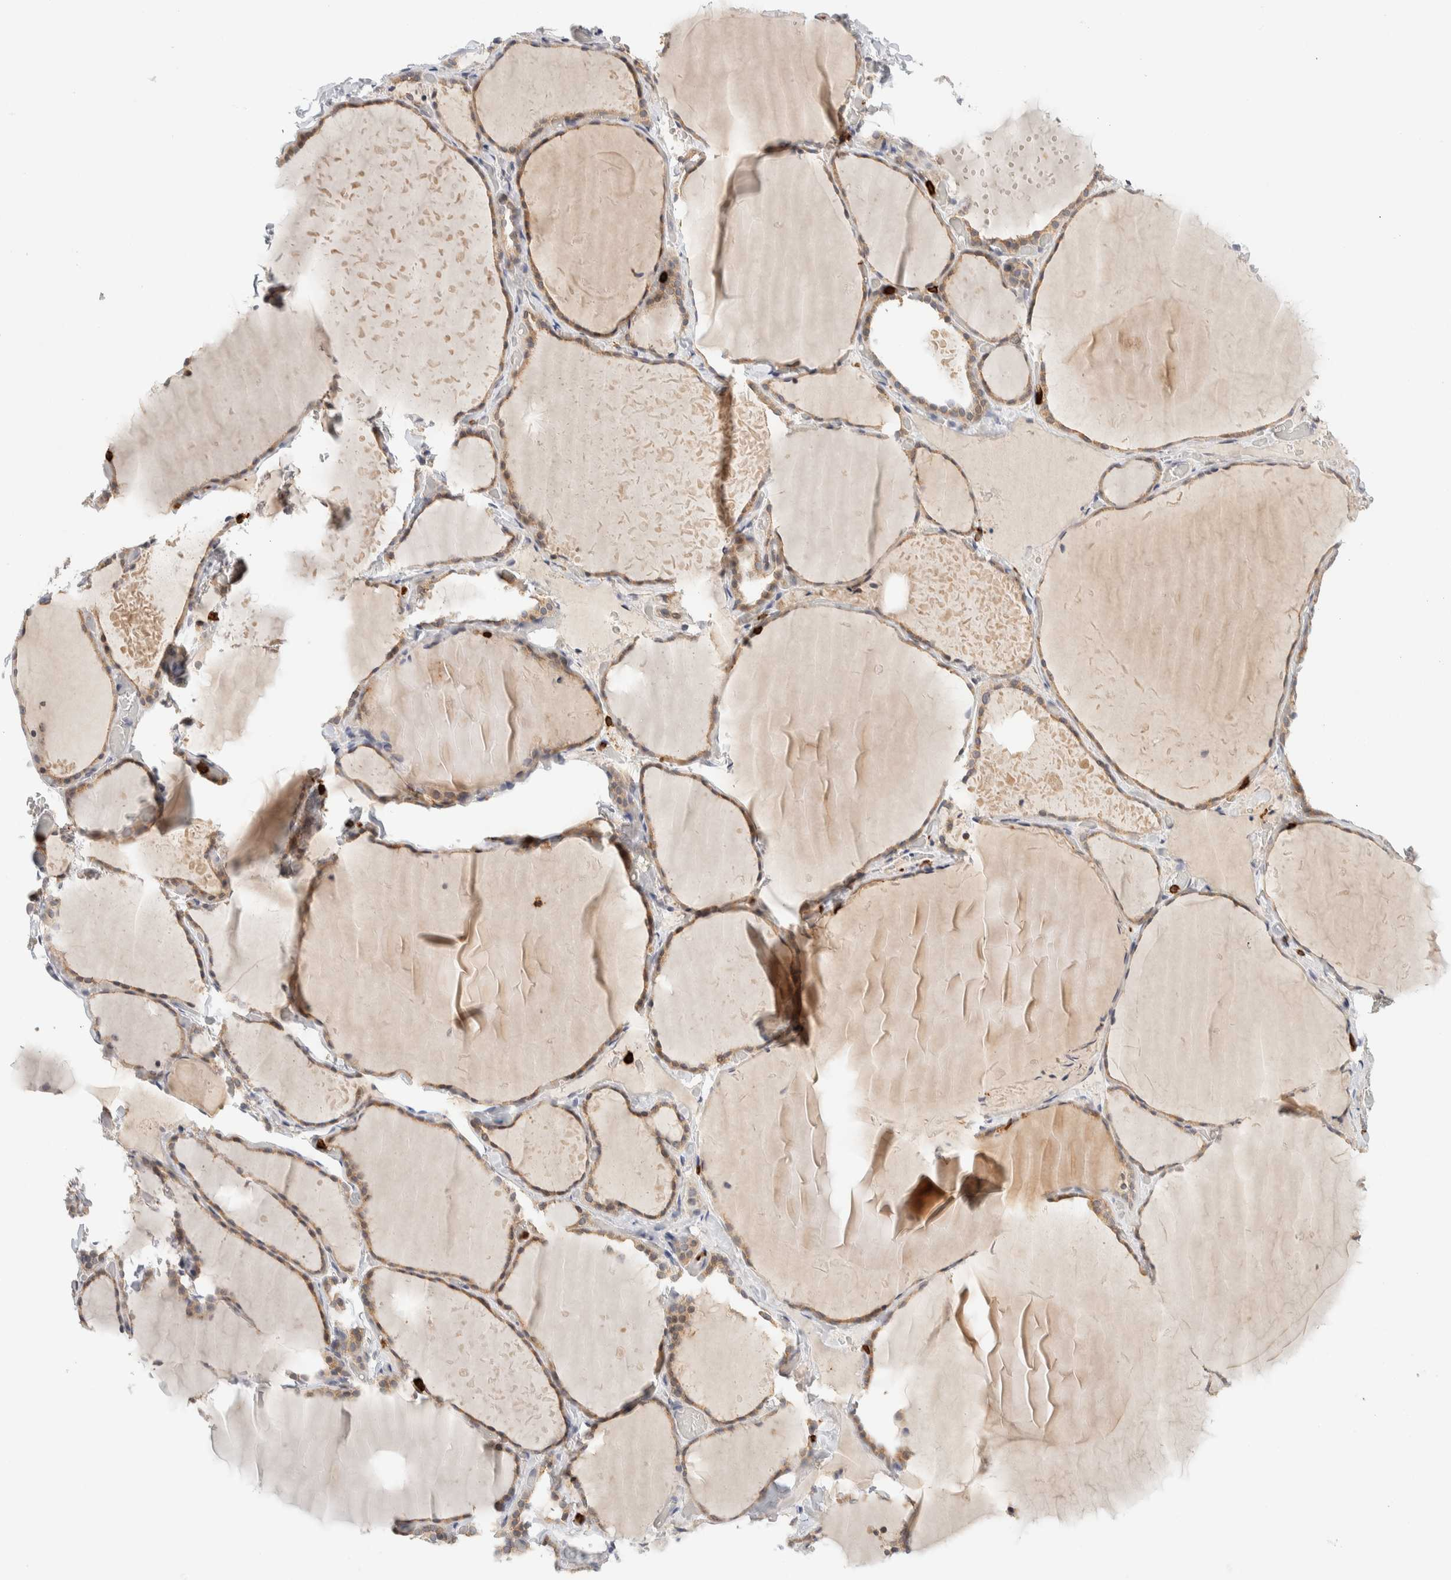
{"staining": {"intensity": "moderate", "quantity": ">75%", "location": "cytoplasmic/membranous"}, "tissue": "thyroid gland", "cell_type": "Glandular cells", "image_type": "normal", "snomed": [{"axis": "morphology", "description": "Normal tissue, NOS"}, {"axis": "topography", "description": "Thyroid gland"}], "caption": "Unremarkable thyroid gland was stained to show a protein in brown. There is medium levels of moderate cytoplasmic/membranous expression in approximately >75% of glandular cells. (DAB = brown stain, brightfield microscopy at high magnification).", "gene": "RUNDC1", "patient": {"sex": "female", "age": 22}}